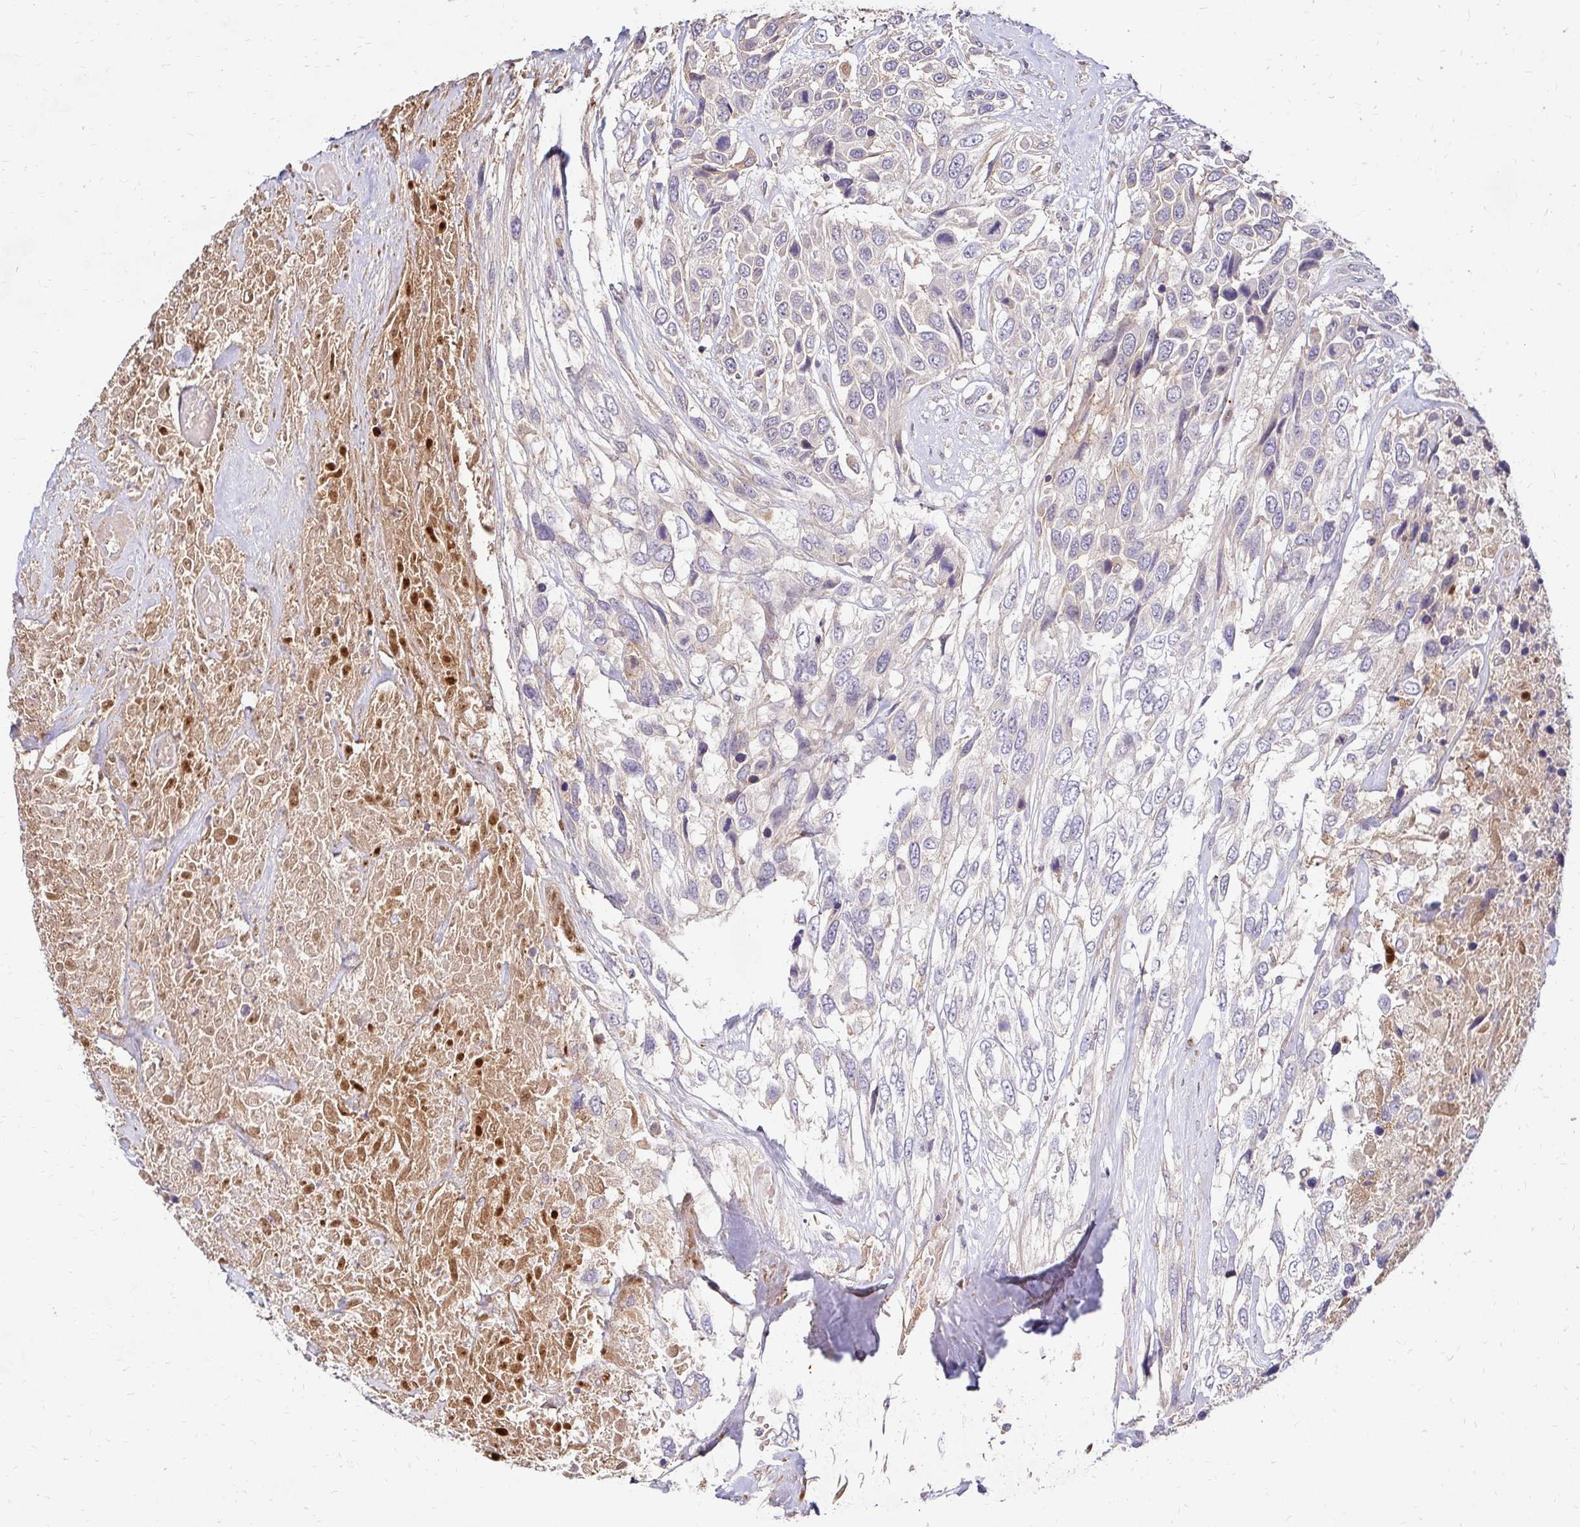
{"staining": {"intensity": "weak", "quantity": "<25%", "location": "cytoplasmic/membranous"}, "tissue": "urothelial cancer", "cell_type": "Tumor cells", "image_type": "cancer", "snomed": [{"axis": "morphology", "description": "Urothelial carcinoma, High grade"}, {"axis": "topography", "description": "Urinary bladder"}], "caption": "DAB (3,3'-diaminobenzidine) immunohistochemical staining of urothelial cancer displays no significant staining in tumor cells. (DAB (3,3'-diaminobenzidine) IHC, high magnification).", "gene": "IDUA", "patient": {"sex": "female", "age": 70}}